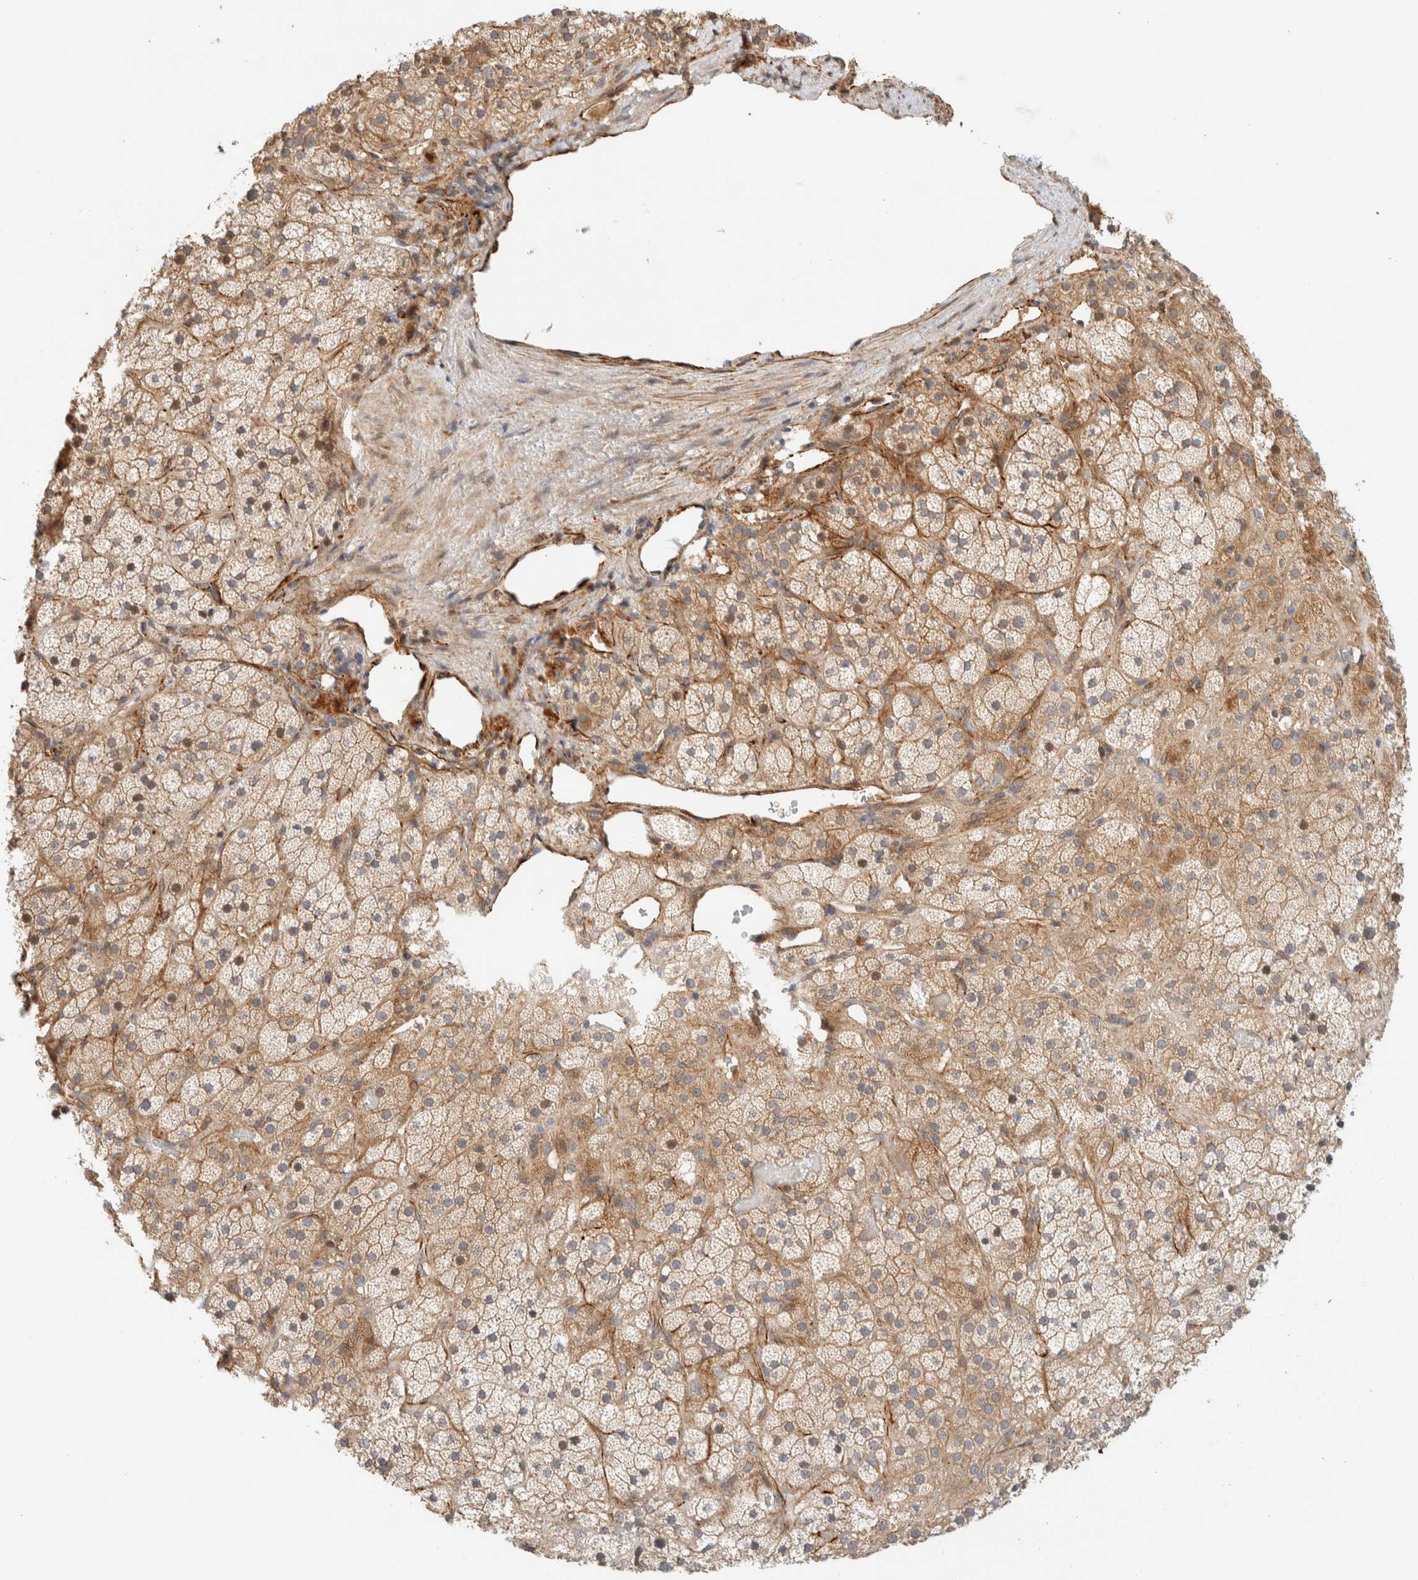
{"staining": {"intensity": "moderate", "quantity": ">75%", "location": "cytoplasmic/membranous"}, "tissue": "adrenal gland", "cell_type": "Glandular cells", "image_type": "normal", "snomed": [{"axis": "morphology", "description": "Normal tissue, NOS"}, {"axis": "topography", "description": "Adrenal gland"}], "caption": "Moderate cytoplasmic/membranous expression is identified in approximately >75% of glandular cells in unremarkable adrenal gland. Immunohistochemistry (ihc) stains the protein of interest in brown and the nuclei are stained blue.", "gene": "FAT1", "patient": {"sex": "male", "age": 57}}